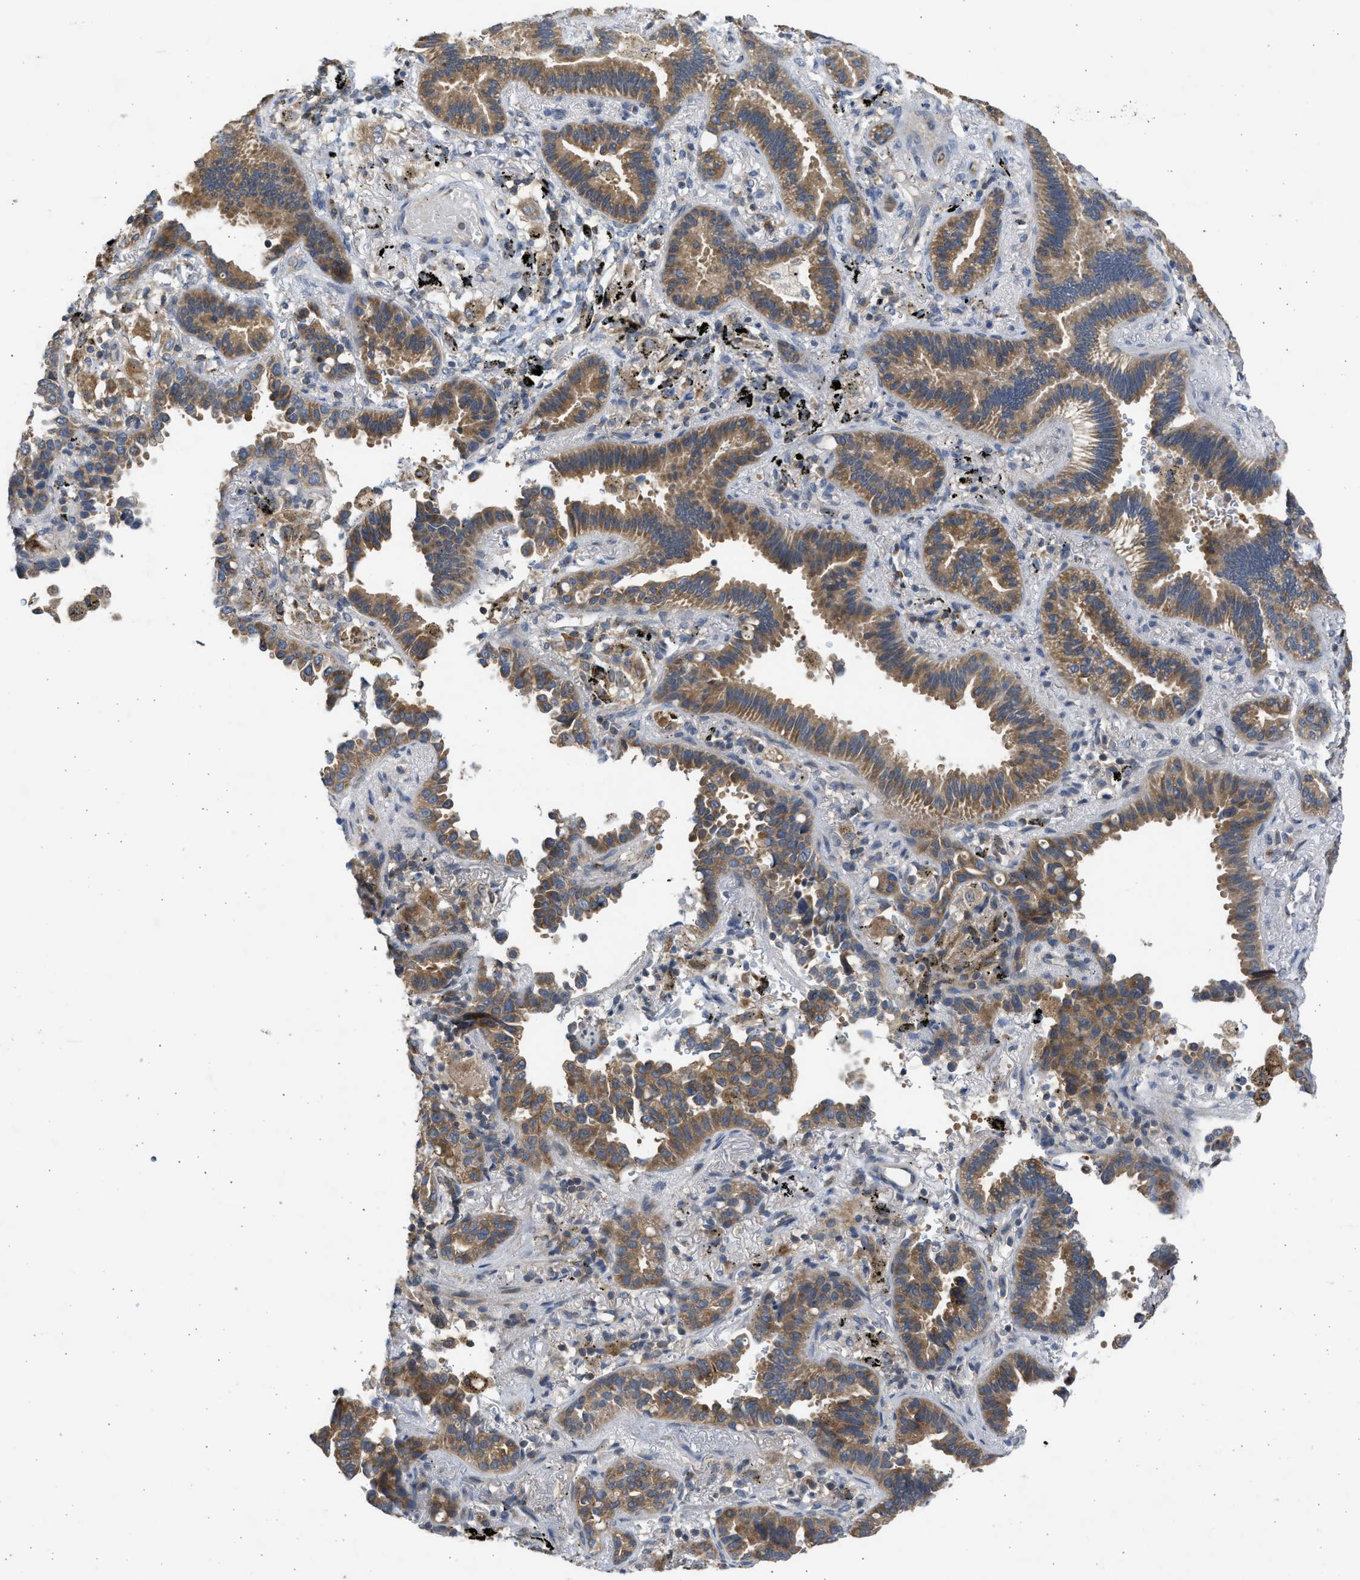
{"staining": {"intensity": "moderate", "quantity": ">75%", "location": "cytoplasmic/membranous"}, "tissue": "lung cancer", "cell_type": "Tumor cells", "image_type": "cancer", "snomed": [{"axis": "morphology", "description": "Normal tissue, NOS"}, {"axis": "morphology", "description": "Adenocarcinoma, NOS"}, {"axis": "topography", "description": "Lung"}], "caption": "Adenocarcinoma (lung) stained for a protein (brown) demonstrates moderate cytoplasmic/membranous positive expression in about >75% of tumor cells.", "gene": "CYP1A1", "patient": {"sex": "male", "age": 59}}